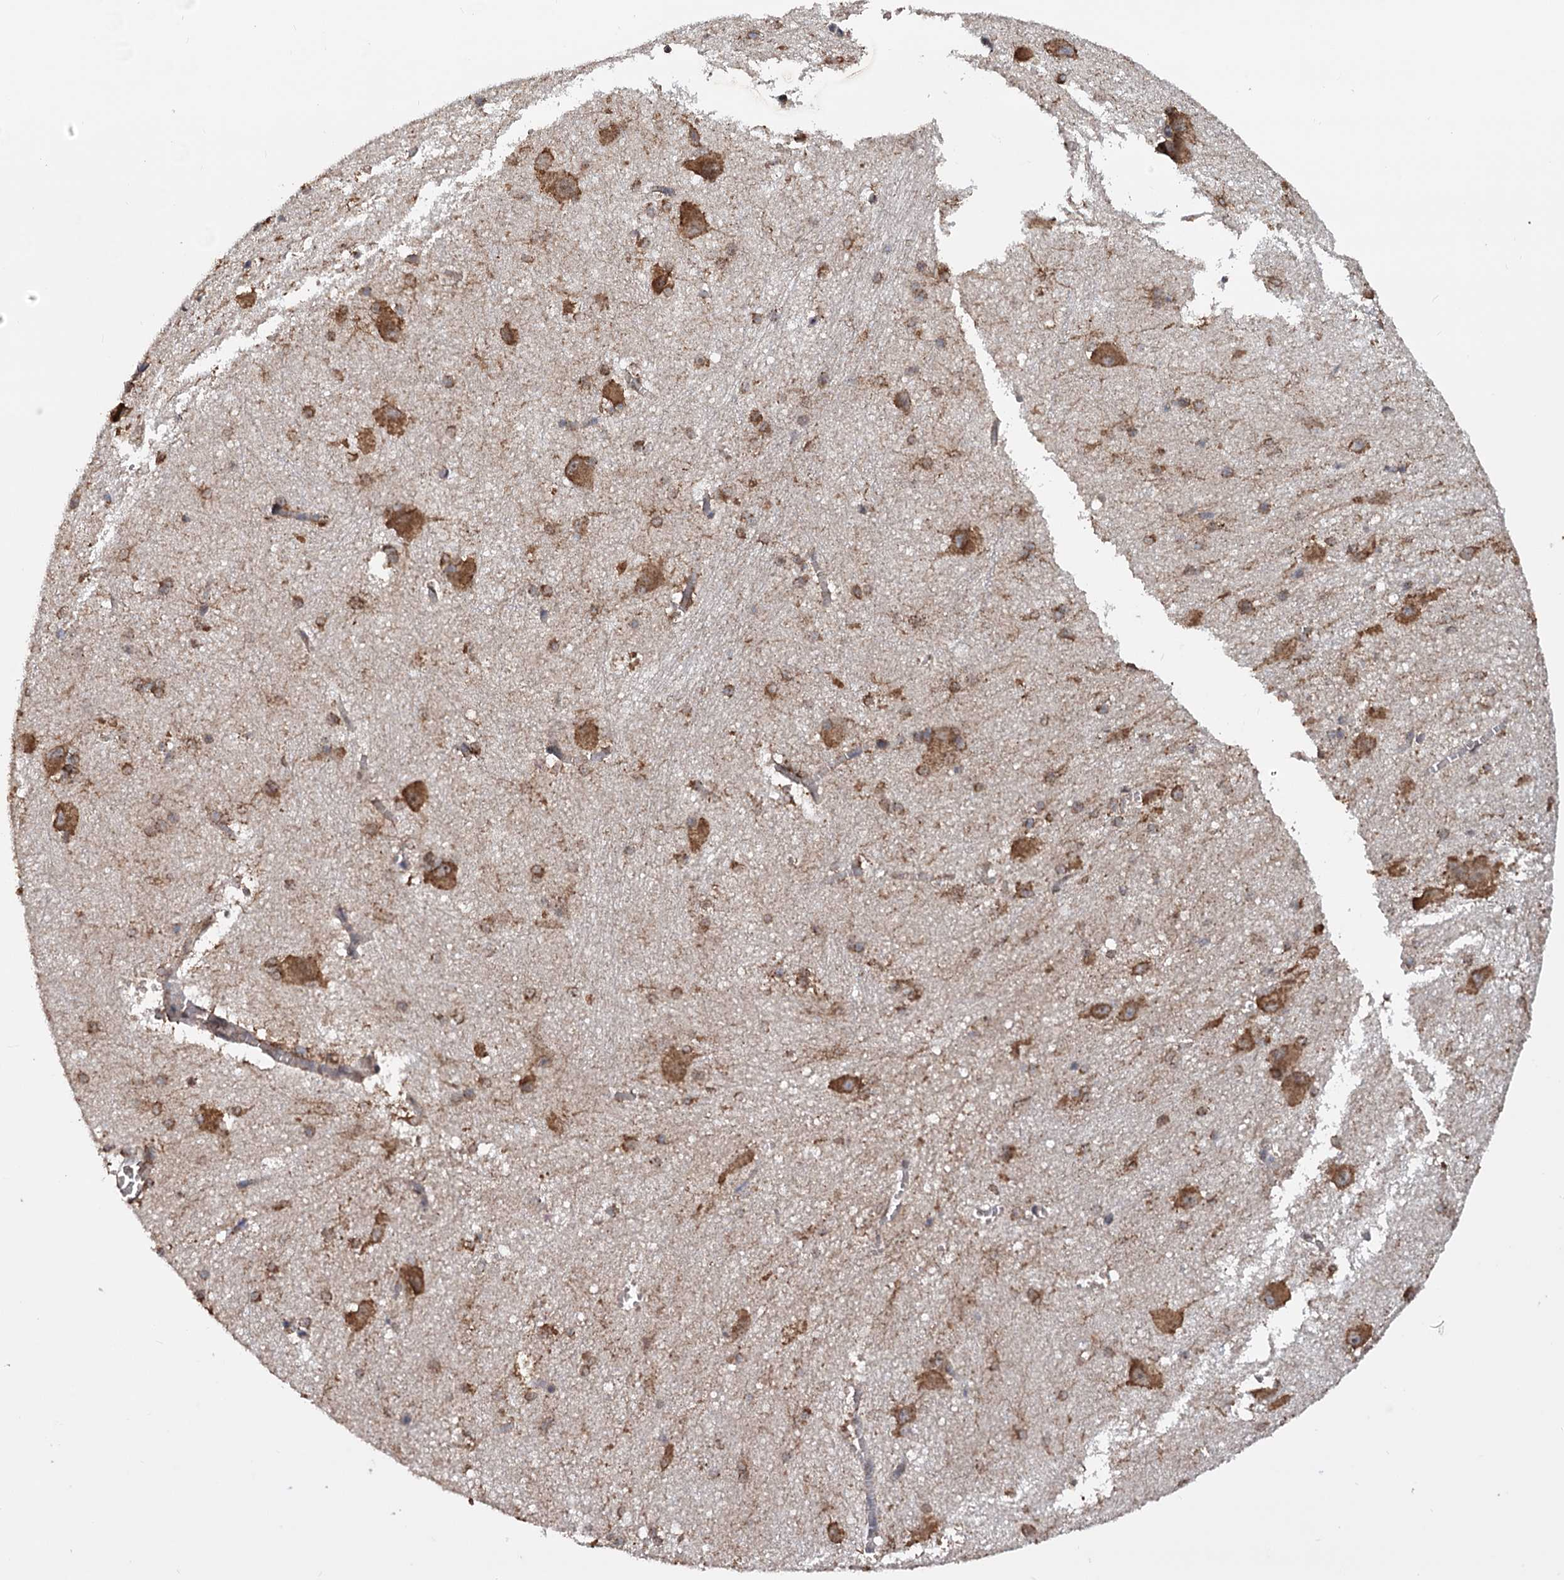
{"staining": {"intensity": "moderate", "quantity": "25%-75%", "location": "cytoplasmic/membranous"}, "tissue": "caudate", "cell_type": "Glial cells", "image_type": "normal", "snomed": [{"axis": "morphology", "description": "Normal tissue, NOS"}, {"axis": "topography", "description": "Lateral ventricle wall"}], "caption": "Moderate cytoplasmic/membranous protein staining is appreciated in approximately 25%-75% of glial cells in caudate.", "gene": "TBC1D12", "patient": {"sex": "male", "age": 37}}